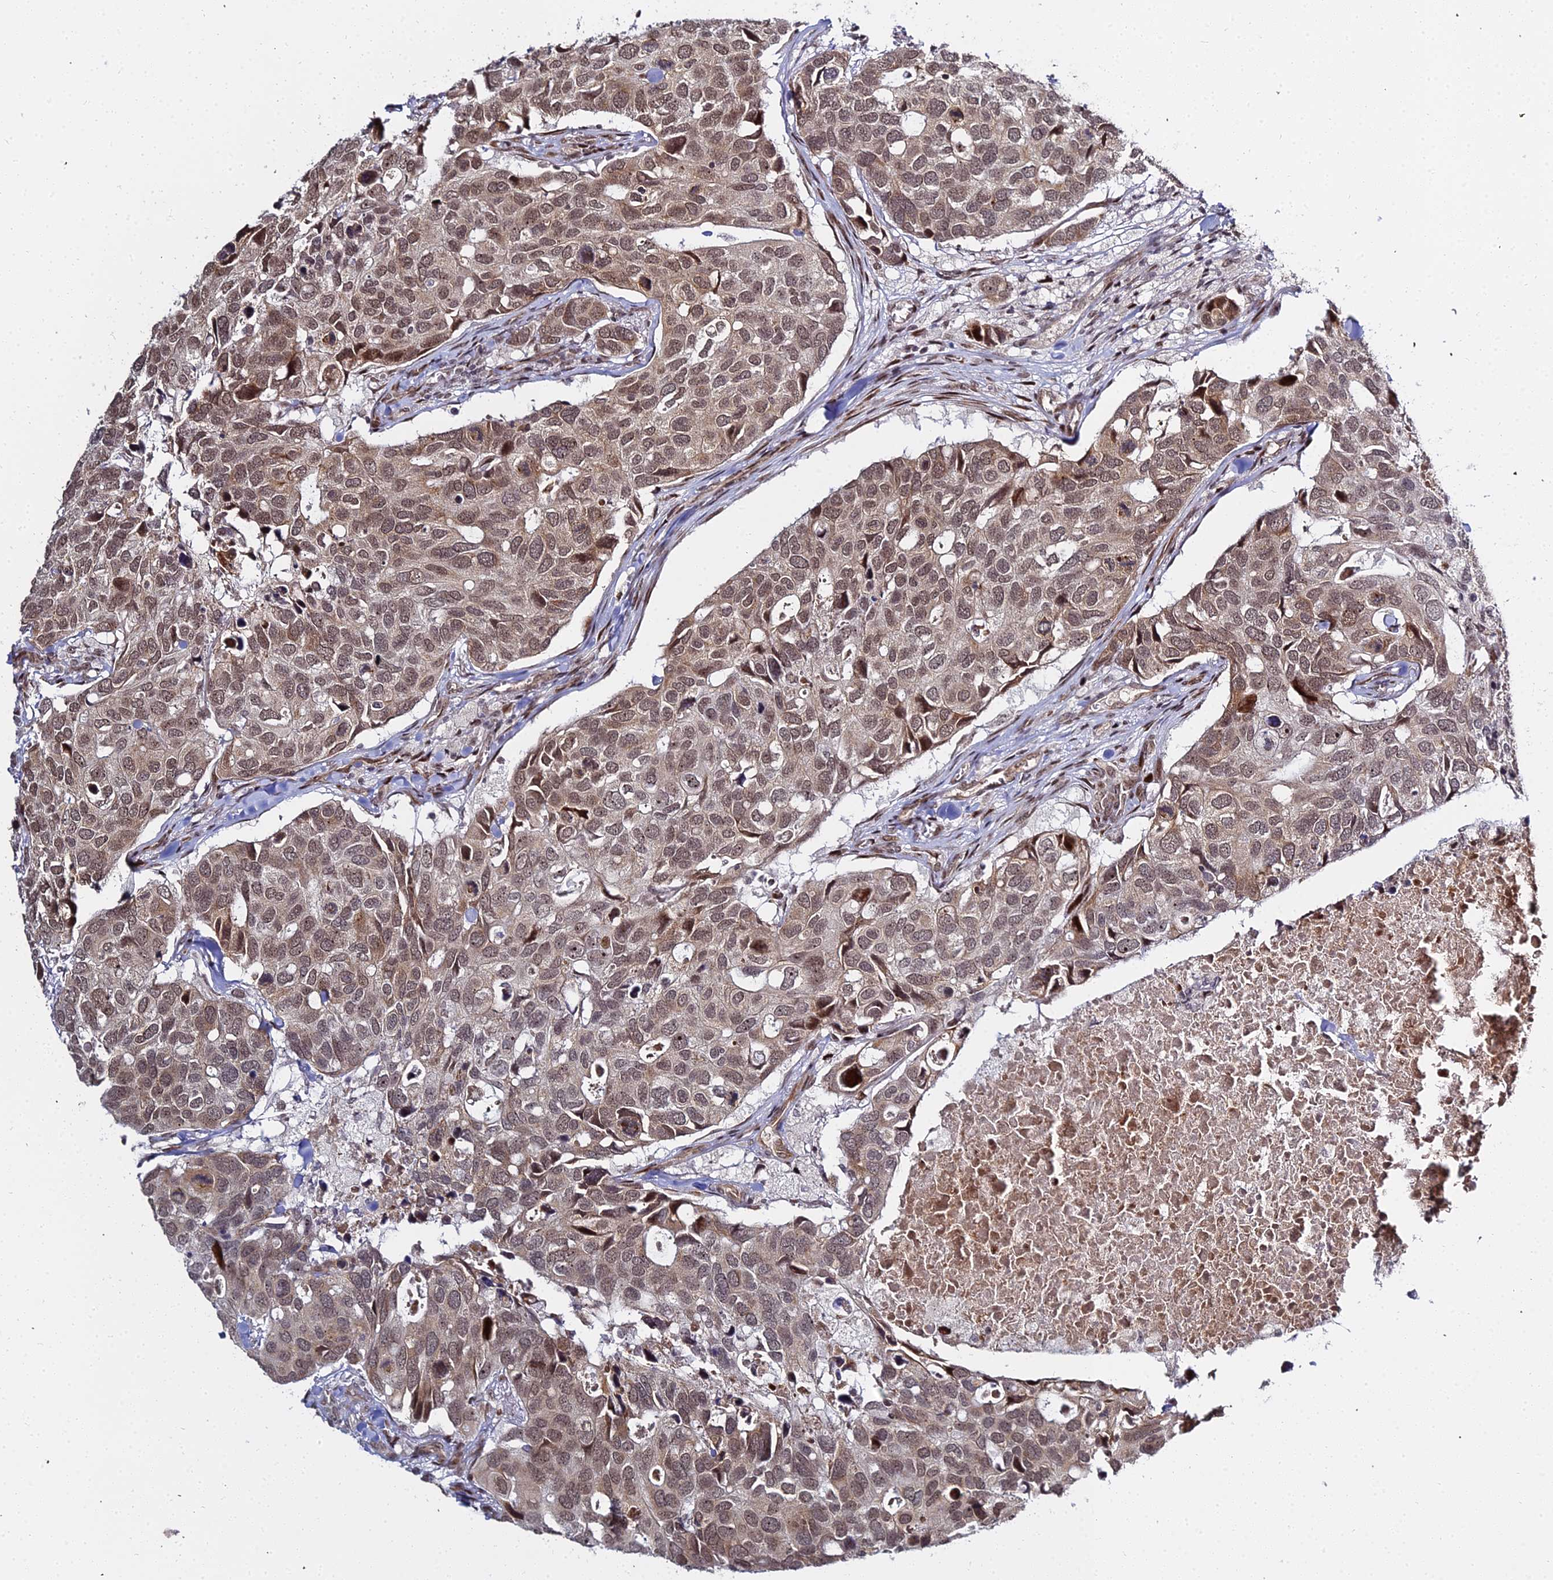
{"staining": {"intensity": "moderate", "quantity": ">75%", "location": "cytoplasmic/membranous,nuclear"}, "tissue": "breast cancer", "cell_type": "Tumor cells", "image_type": "cancer", "snomed": [{"axis": "morphology", "description": "Duct carcinoma"}, {"axis": "topography", "description": "Breast"}], "caption": "The immunohistochemical stain shows moderate cytoplasmic/membranous and nuclear expression in tumor cells of breast intraductal carcinoma tissue. (DAB (3,3'-diaminobenzidine) IHC, brown staining for protein, blue staining for nuclei).", "gene": "ABCA2", "patient": {"sex": "female", "age": 83}}